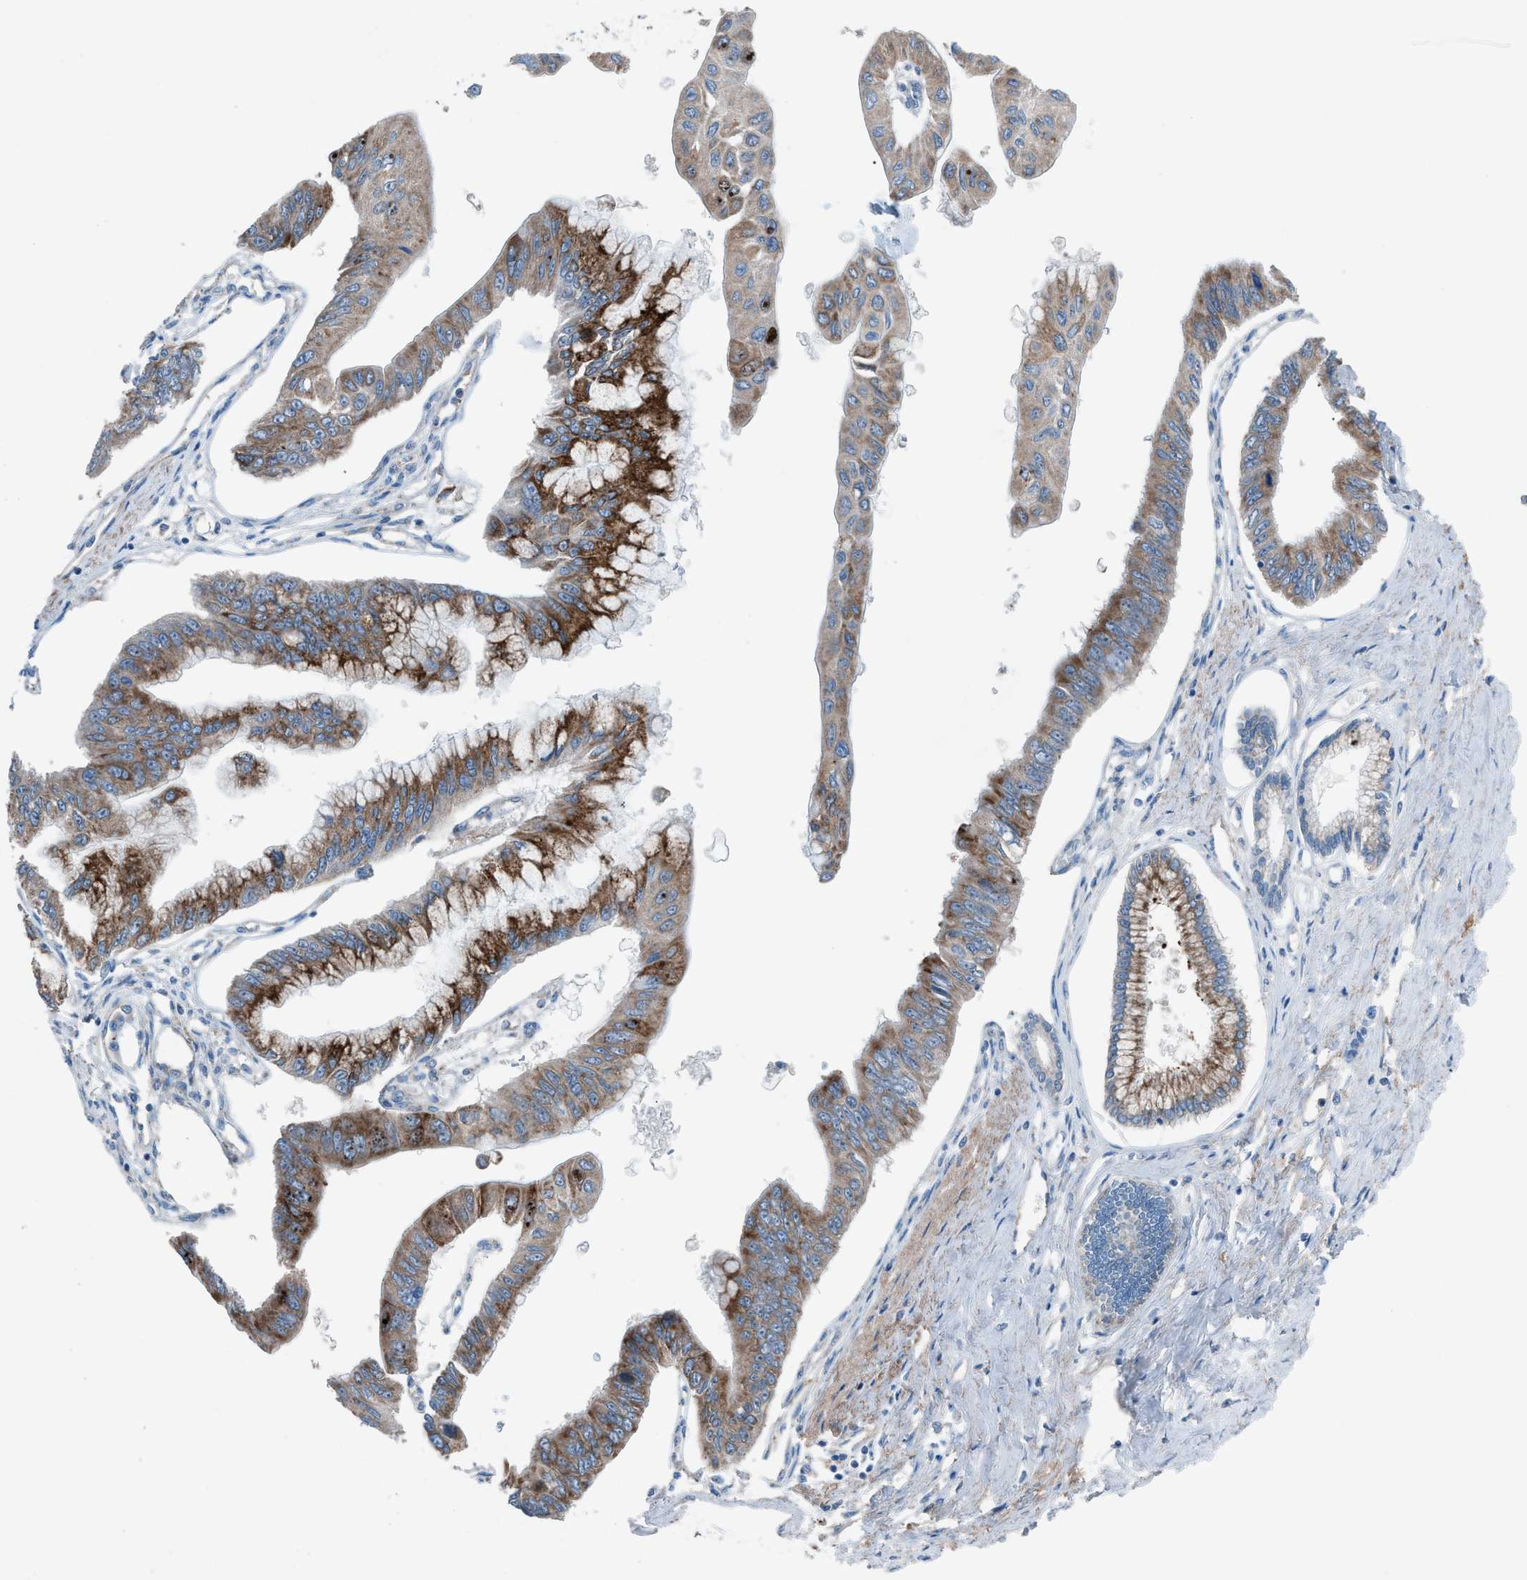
{"staining": {"intensity": "strong", "quantity": ">75%", "location": "cytoplasmic/membranous"}, "tissue": "pancreatic cancer", "cell_type": "Tumor cells", "image_type": "cancer", "snomed": [{"axis": "morphology", "description": "Adenocarcinoma, NOS"}, {"axis": "topography", "description": "Pancreas"}], "caption": "Adenocarcinoma (pancreatic) stained with a brown dye displays strong cytoplasmic/membranous positive staining in about >75% of tumor cells.", "gene": "HEG1", "patient": {"sex": "female", "age": 77}}